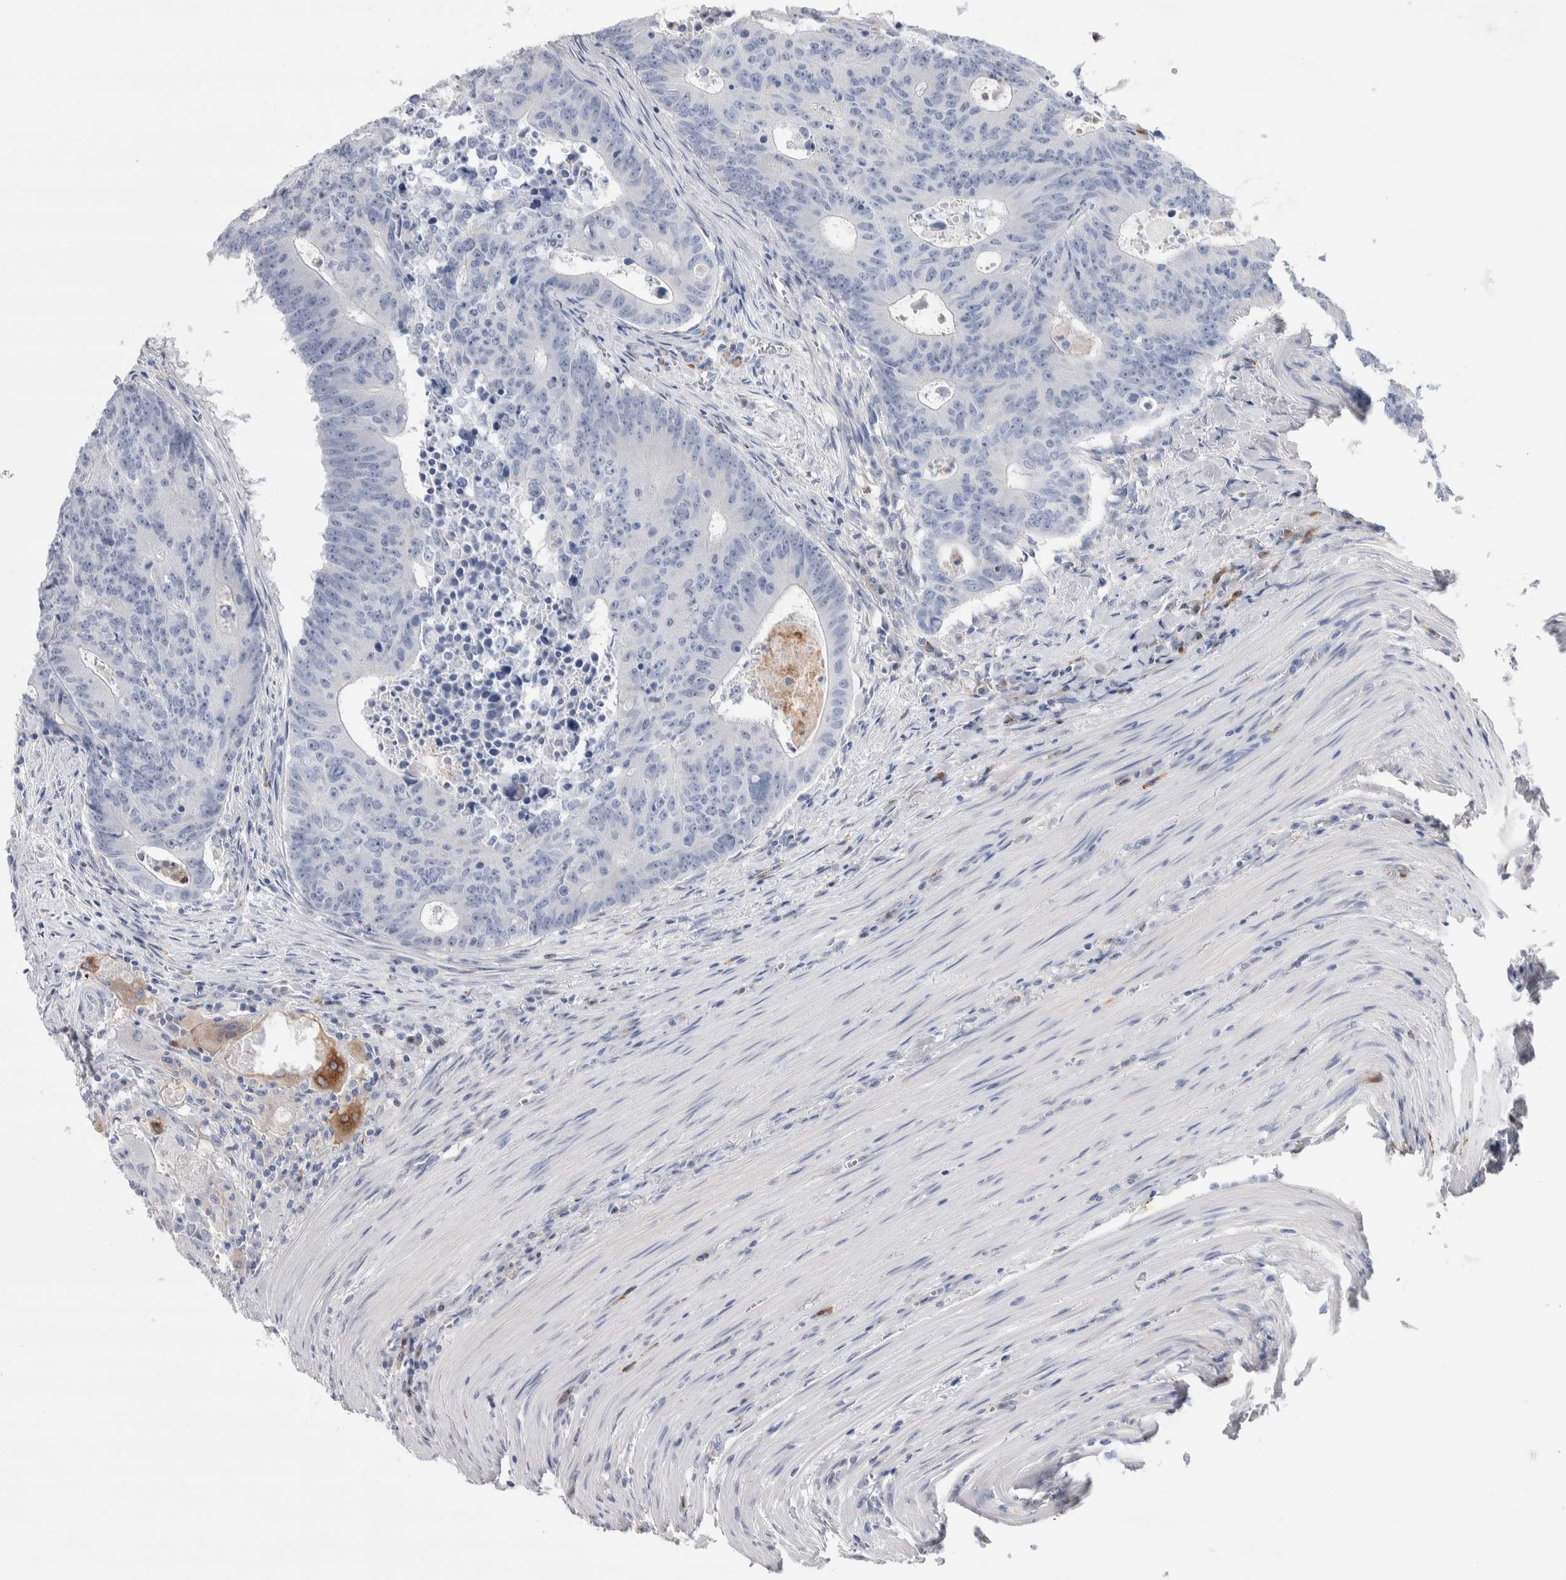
{"staining": {"intensity": "negative", "quantity": "none", "location": "none"}, "tissue": "colorectal cancer", "cell_type": "Tumor cells", "image_type": "cancer", "snomed": [{"axis": "morphology", "description": "Adenocarcinoma, NOS"}, {"axis": "topography", "description": "Colon"}], "caption": "An IHC histopathology image of colorectal cancer is shown. There is no staining in tumor cells of colorectal cancer.", "gene": "LURAP1L", "patient": {"sex": "male", "age": 87}}